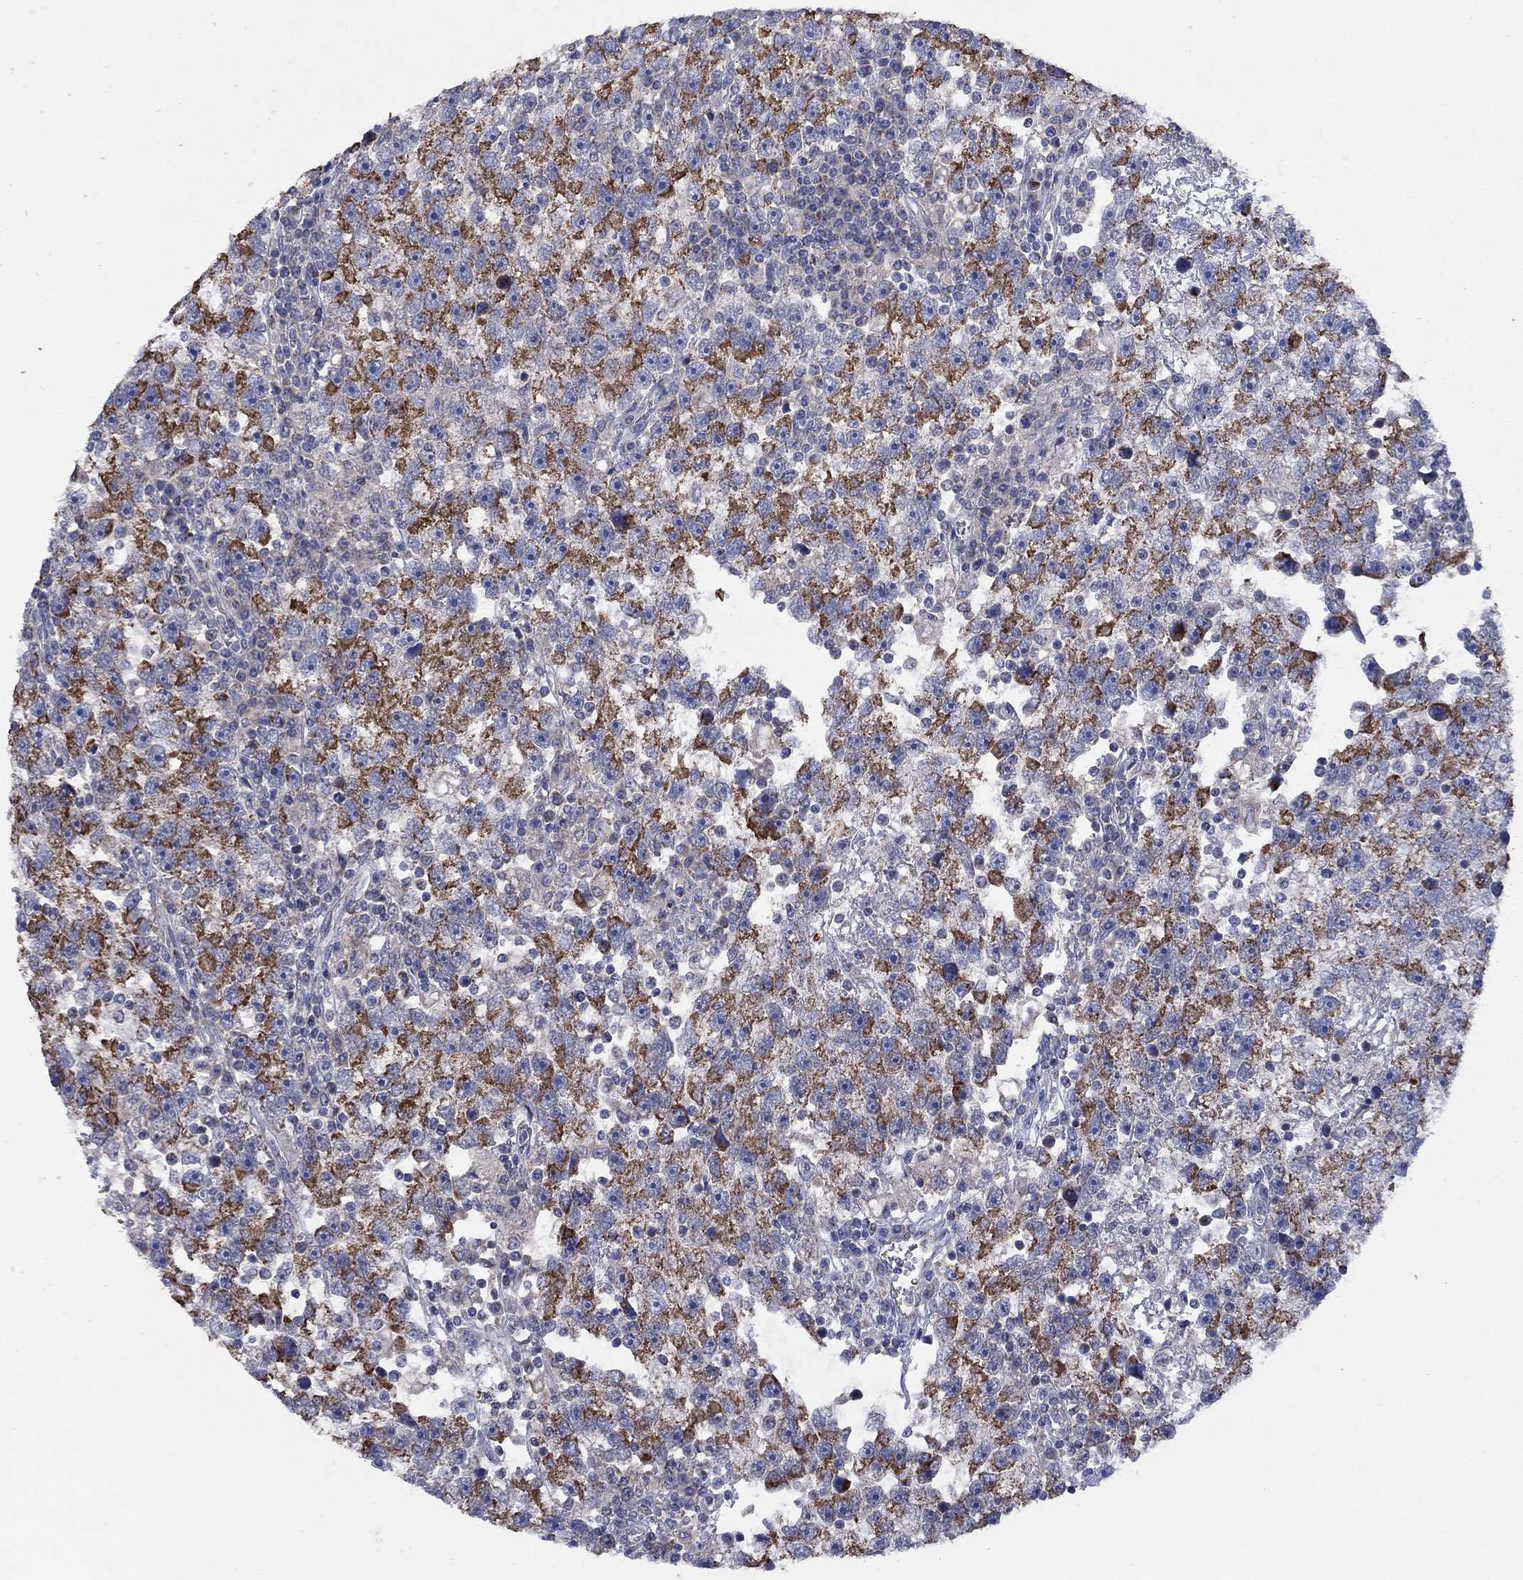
{"staining": {"intensity": "strong", "quantity": ">75%", "location": "cytoplasmic/membranous"}, "tissue": "testis cancer", "cell_type": "Tumor cells", "image_type": "cancer", "snomed": [{"axis": "morphology", "description": "Seminoma, NOS"}, {"axis": "topography", "description": "Testis"}], "caption": "Human seminoma (testis) stained with a protein marker reveals strong staining in tumor cells.", "gene": "CLVS1", "patient": {"sex": "male", "age": 47}}